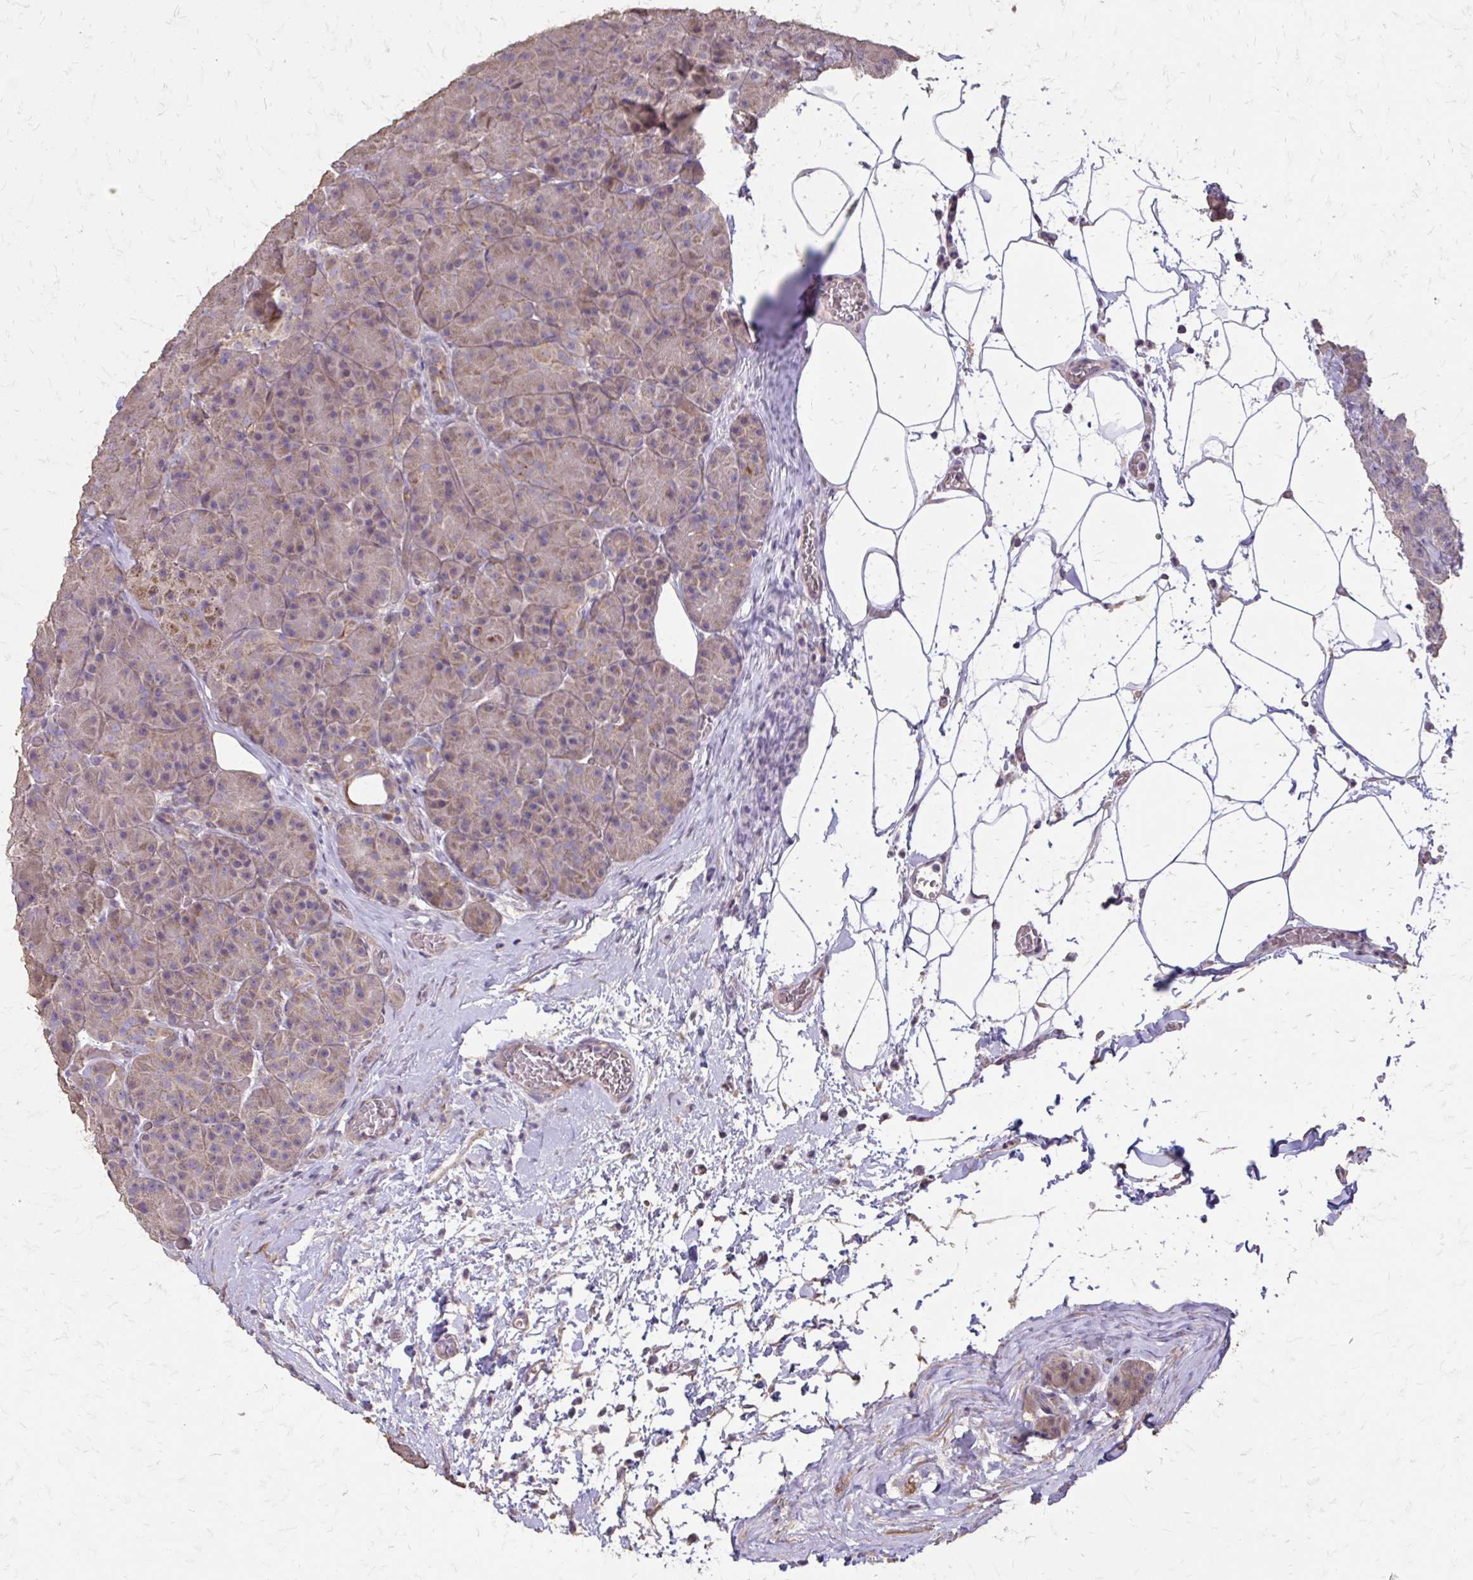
{"staining": {"intensity": "weak", "quantity": ">75%", "location": "cytoplasmic/membranous"}, "tissue": "pancreas", "cell_type": "Exocrine glandular cells", "image_type": "normal", "snomed": [{"axis": "morphology", "description": "Normal tissue, NOS"}, {"axis": "topography", "description": "Pancreas"}], "caption": "Pancreas stained with DAB (3,3'-diaminobenzidine) immunohistochemistry (IHC) reveals low levels of weak cytoplasmic/membranous expression in approximately >75% of exocrine glandular cells.", "gene": "MYORG", "patient": {"sex": "male", "age": 57}}